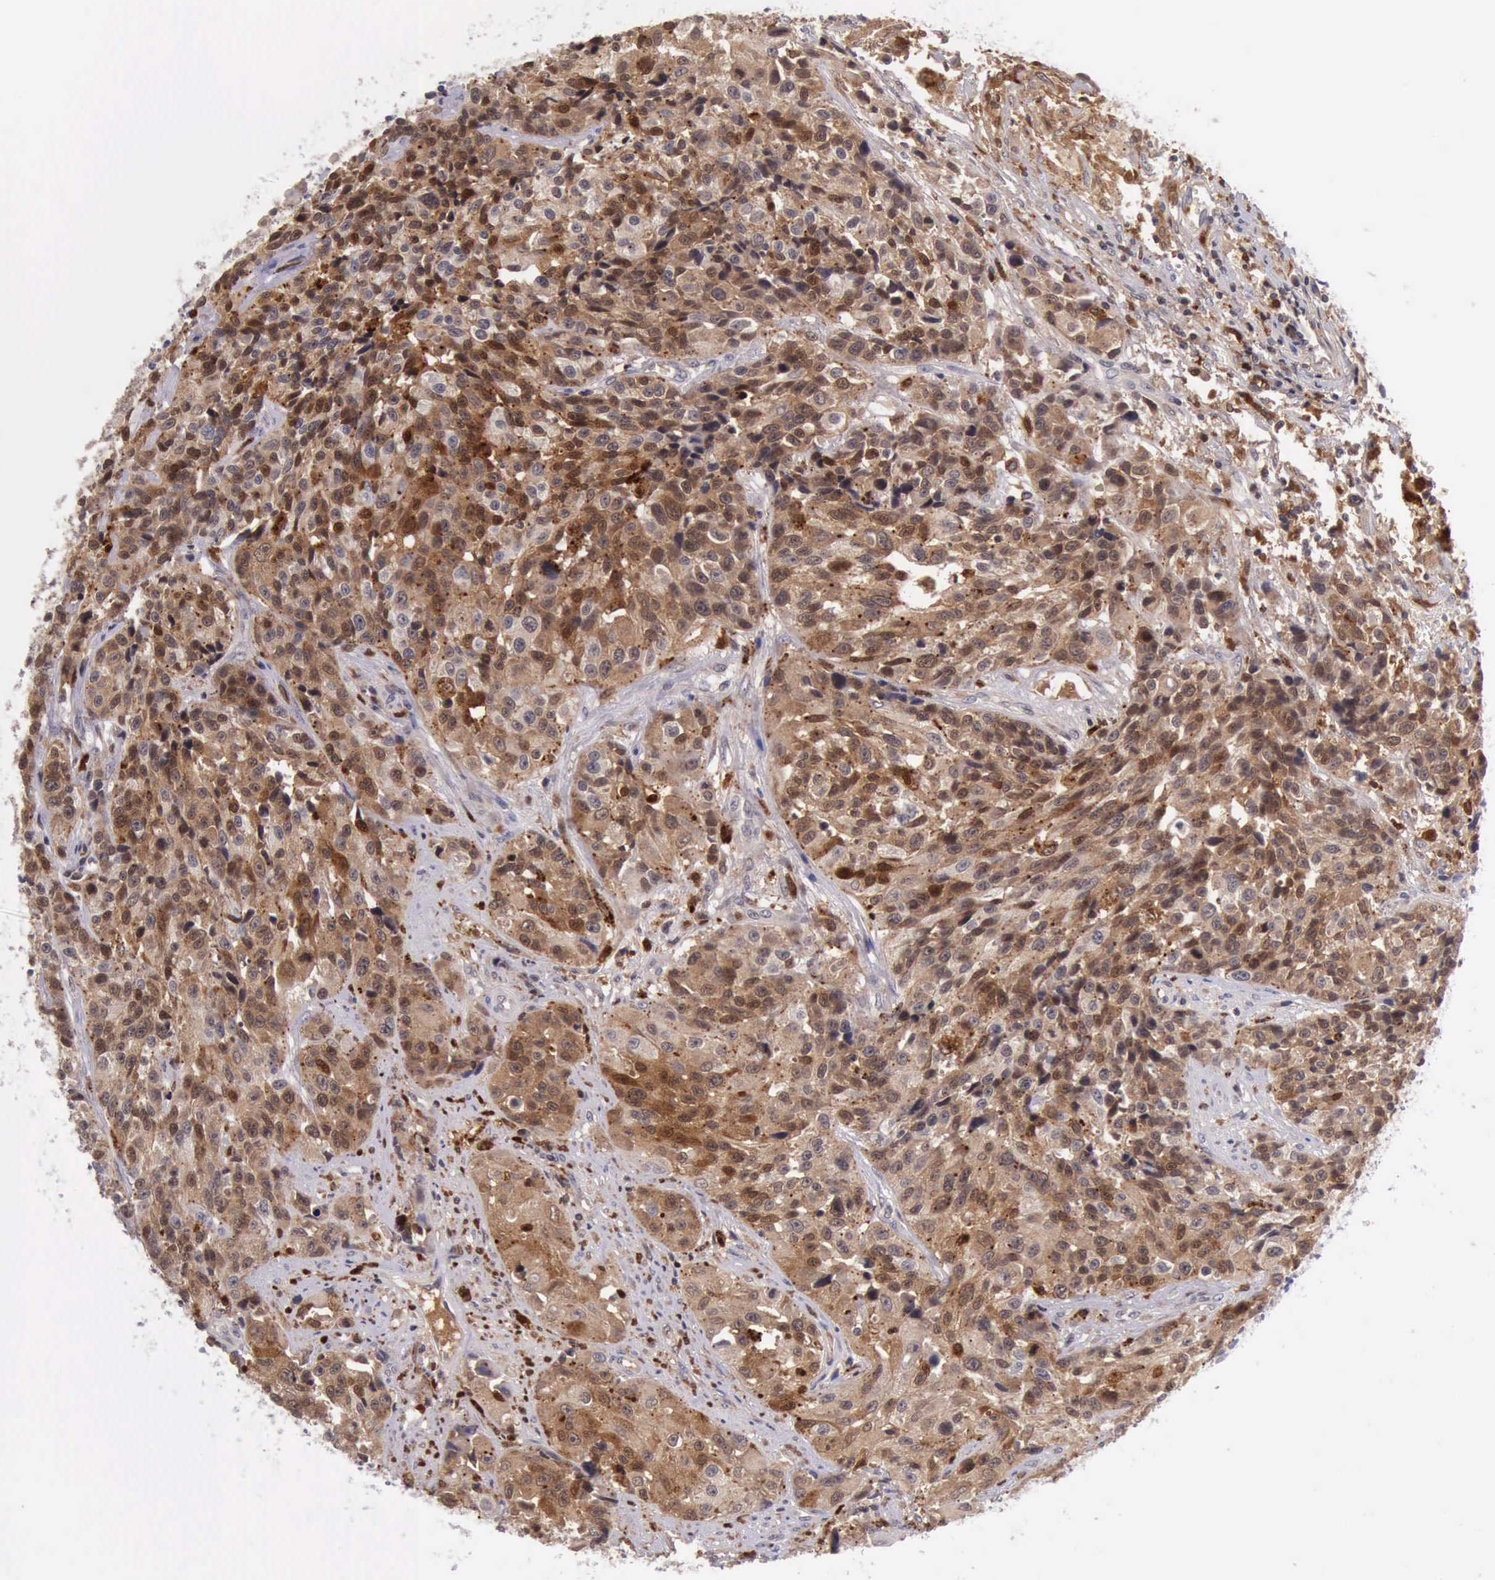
{"staining": {"intensity": "strong", "quantity": ">75%", "location": "cytoplasmic/membranous,nuclear"}, "tissue": "urothelial cancer", "cell_type": "Tumor cells", "image_type": "cancer", "snomed": [{"axis": "morphology", "description": "Urothelial carcinoma, High grade"}, {"axis": "topography", "description": "Urinary bladder"}], "caption": "Human urothelial carcinoma (high-grade) stained with a protein marker reveals strong staining in tumor cells.", "gene": "CSTA", "patient": {"sex": "female", "age": 81}}